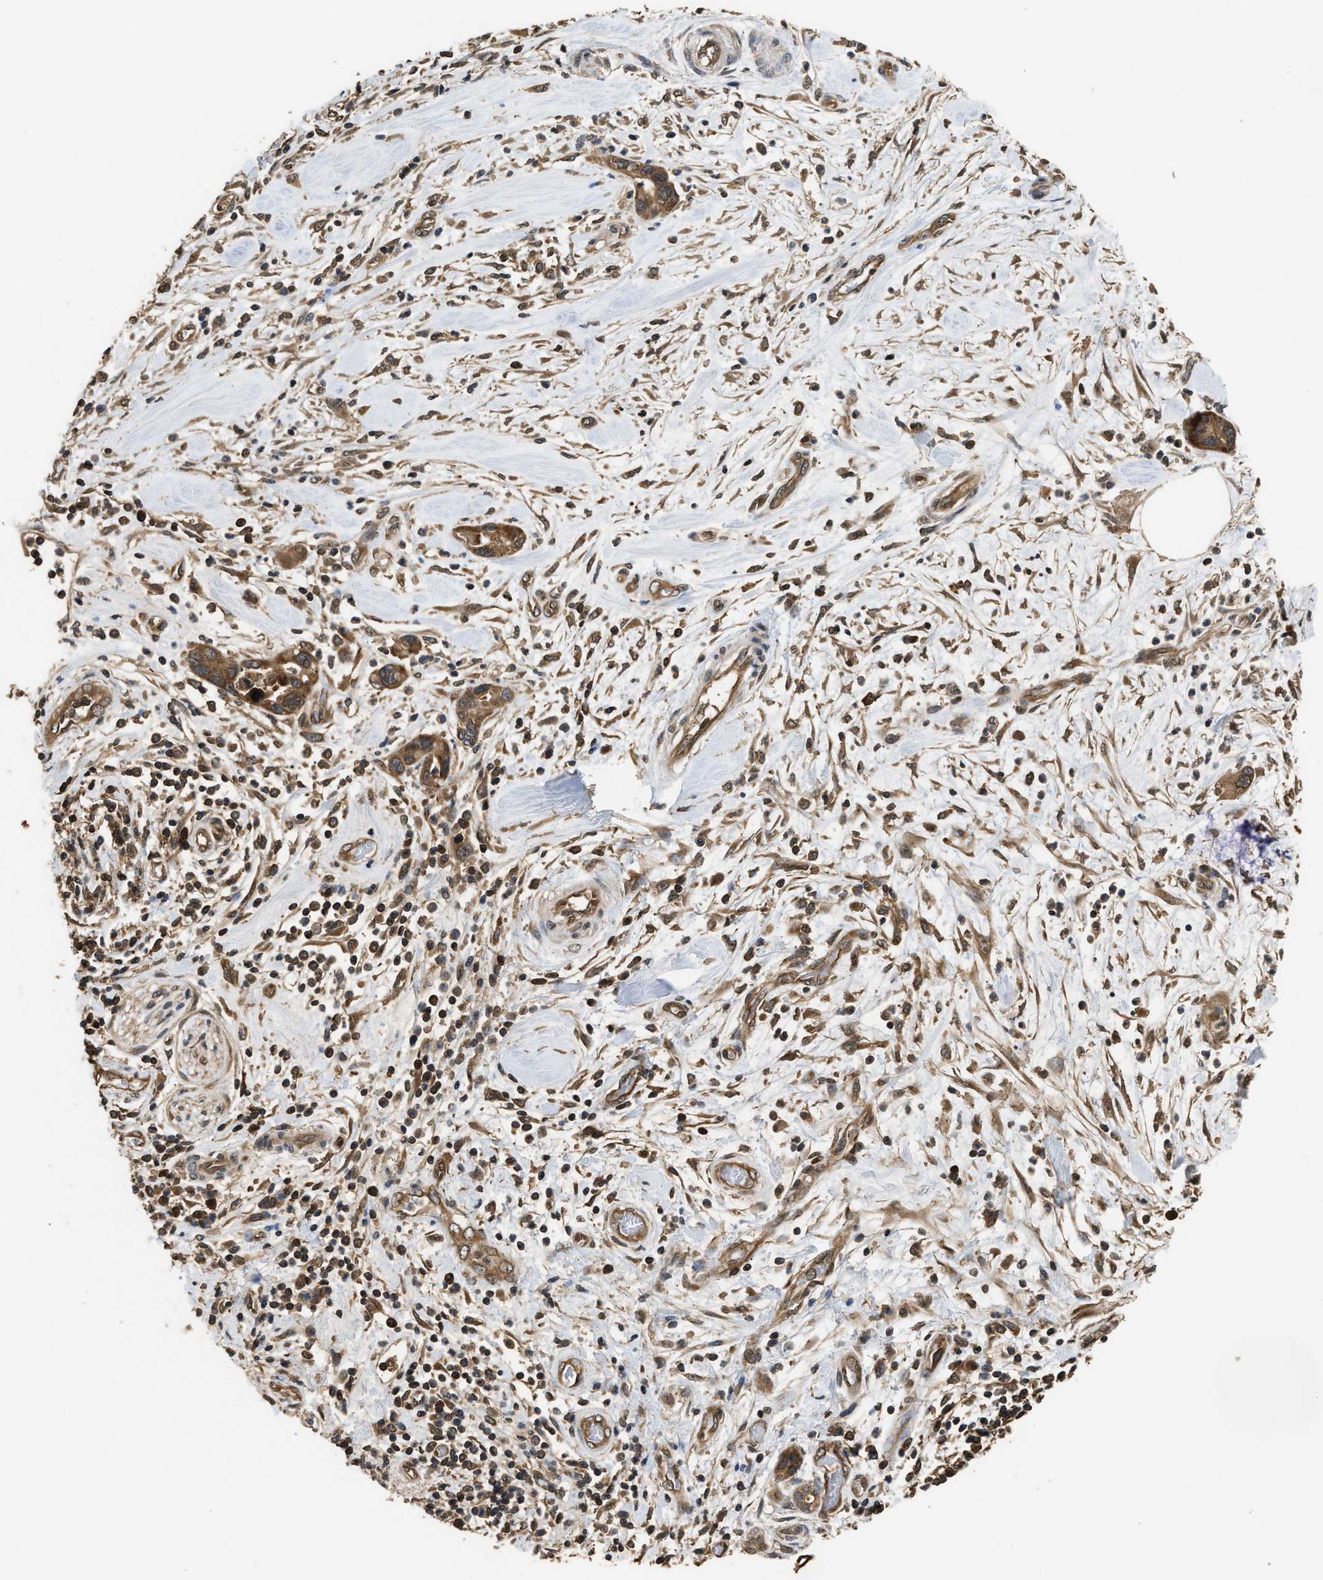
{"staining": {"intensity": "strong", "quantity": ">75%", "location": "cytoplasmic/membranous"}, "tissue": "pancreatic cancer", "cell_type": "Tumor cells", "image_type": "cancer", "snomed": [{"axis": "morphology", "description": "Adenocarcinoma, NOS"}, {"axis": "topography", "description": "Pancreas"}], "caption": "Human pancreatic cancer (adenocarcinoma) stained for a protein (brown) shows strong cytoplasmic/membranous positive positivity in about >75% of tumor cells.", "gene": "DNAJC2", "patient": {"sex": "female", "age": 70}}